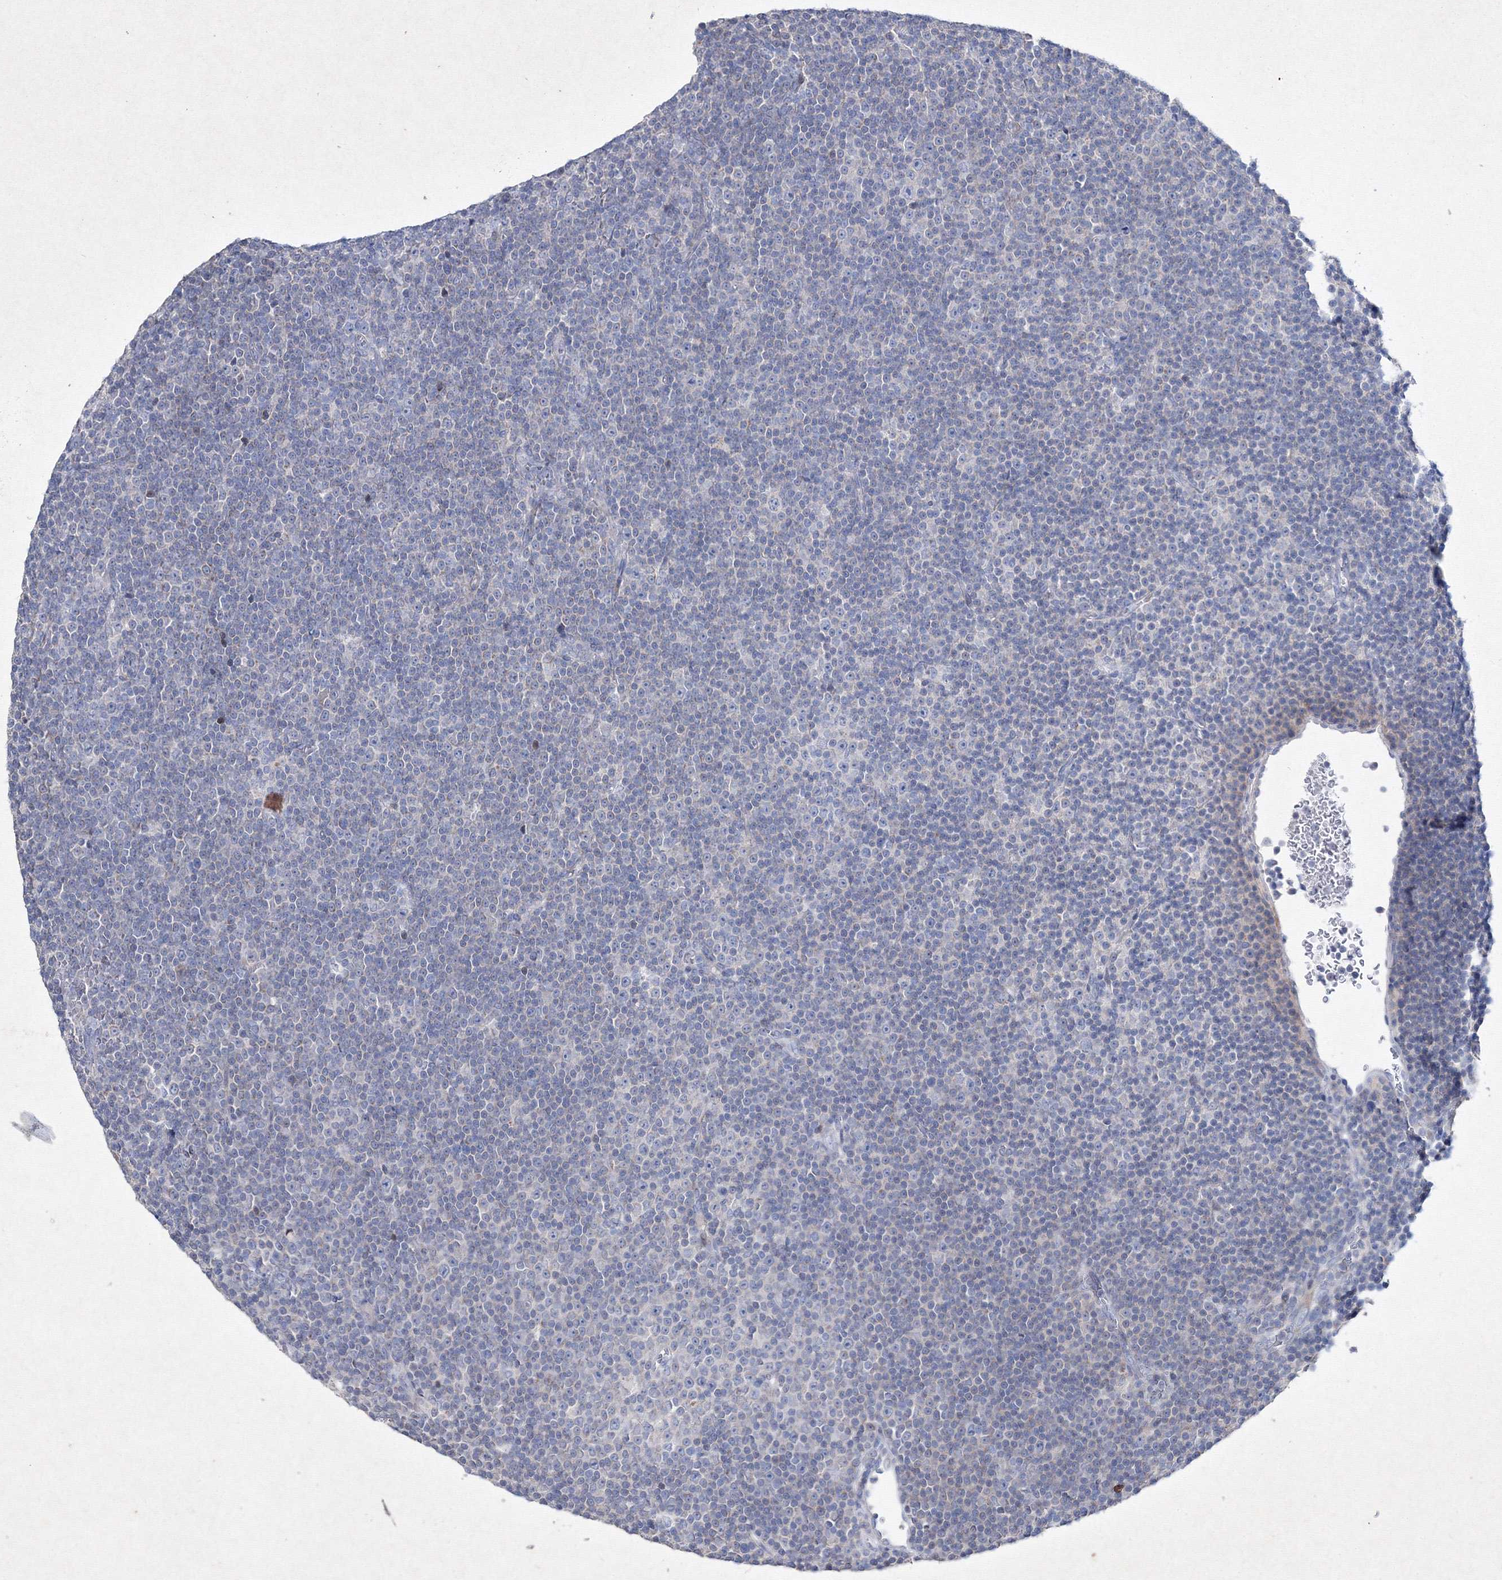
{"staining": {"intensity": "negative", "quantity": "none", "location": "none"}, "tissue": "lymphoma", "cell_type": "Tumor cells", "image_type": "cancer", "snomed": [{"axis": "morphology", "description": "Malignant lymphoma, non-Hodgkin's type, Low grade"}, {"axis": "topography", "description": "Lymph node"}], "caption": "Immunohistochemistry (IHC) histopathology image of neoplastic tissue: lymphoma stained with DAB demonstrates no significant protein expression in tumor cells. (Stains: DAB IHC with hematoxylin counter stain, Microscopy: brightfield microscopy at high magnification).", "gene": "SMIM29", "patient": {"sex": "female", "age": 67}}